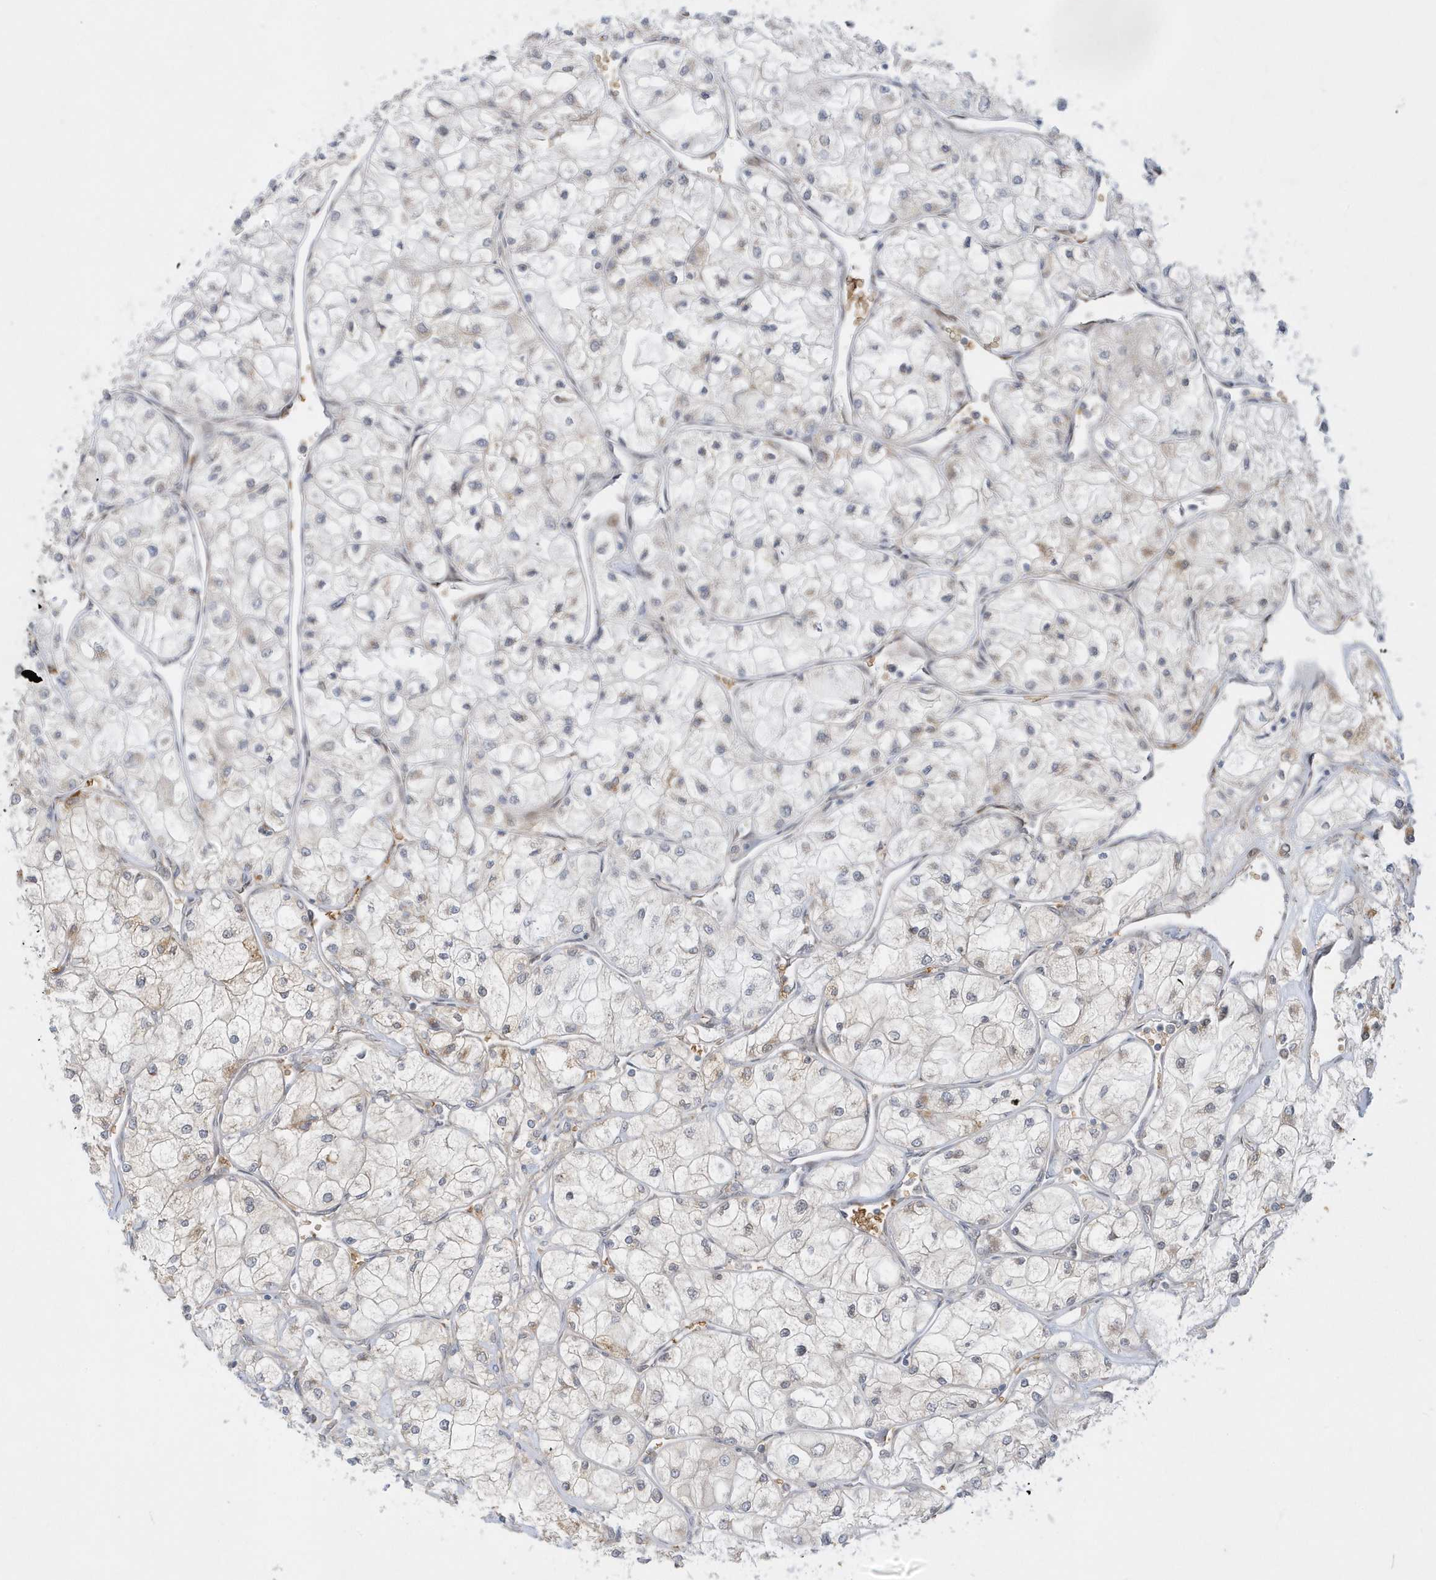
{"staining": {"intensity": "negative", "quantity": "none", "location": "none"}, "tissue": "renal cancer", "cell_type": "Tumor cells", "image_type": "cancer", "snomed": [{"axis": "morphology", "description": "Adenocarcinoma, NOS"}, {"axis": "topography", "description": "Kidney"}], "caption": "Human adenocarcinoma (renal) stained for a protein using immunohistochemistry (IHC) demonstrates no expression in tumor cells.", "gene": "RPP40", "patient": {"sex": "male", "age": 80}}